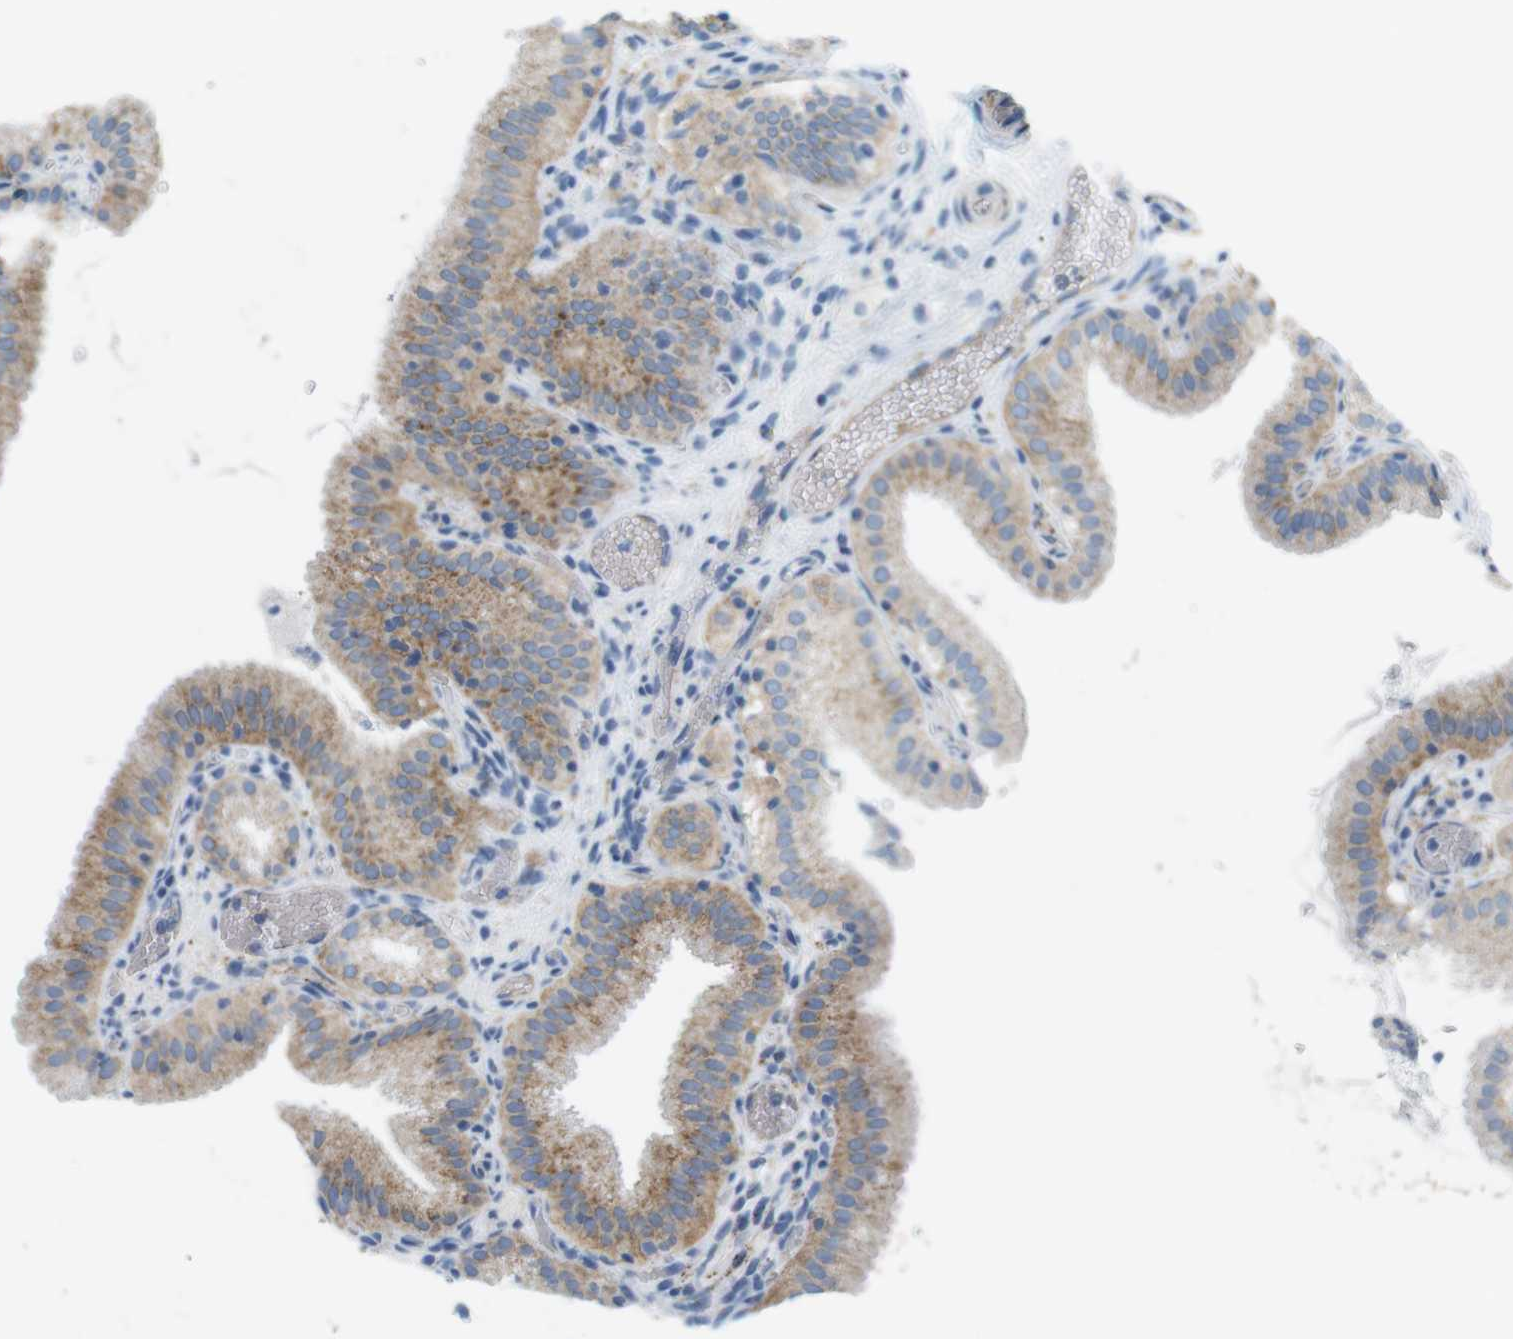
{"staining": {"intensity": "moderate", "quantity": "<25%", "location": "cytoplasmic/membranous"}, "tissue": "gallbladder", "cell_type": "Glandular cells", "image_type": "normal", "snomed": [{"axis": "morphology", "description": "Normal tissue, NOS"}, {"axis": "topography", "description": "Gallbladder"}], "caption": "Immunohistochemistry (IHC) of normal human gallbladder reveals low levels of moderate cytoplasmic/membranous expression in about <25% of glandular cells. Immunohistochemistry stains the protein of interest in brown and the nuclei are stained blue.", "gene": "VAMP1", "patient": {"sex": "male", "age": 54}}